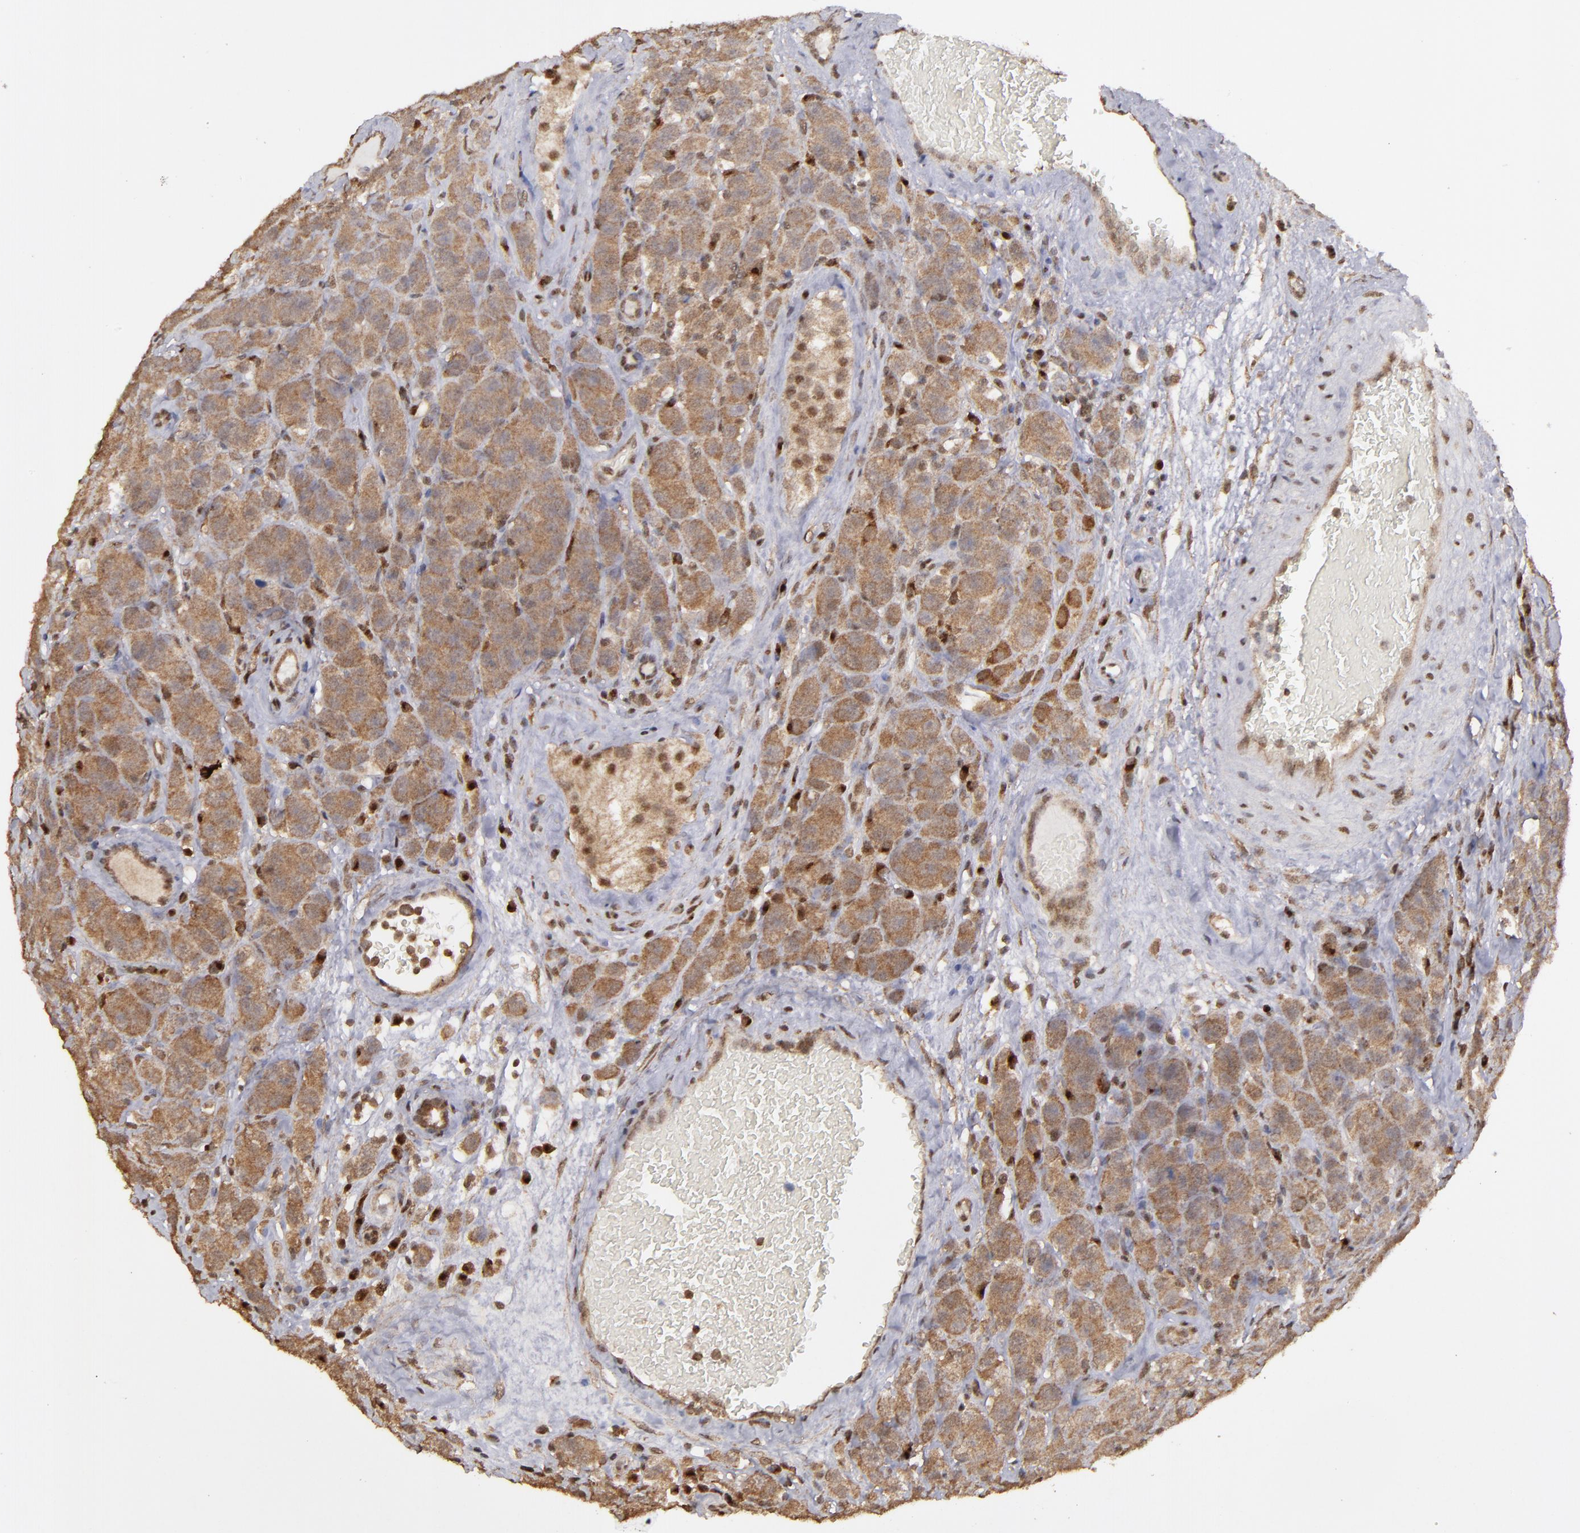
{"staining": {"intensity": "moderate", "quantity": ">75%", "location": "cytoplasmic/membranous"}, "tissue": "testis cancer", "cell_type": "Tumor cells", "image_type": "cancer", "snomed": [{"axis": "morphology", "description": "Seminoma, NOS"}, {"axis": "topography", "description": "Testis"}], "caption": "A brown stain shows moderate cytoplasmic/membranous expression of a protein in human testis cancer (seminoma) tumor cells.", "gene": "ARNT", "patient": {"sex": "male", "age": 52}}